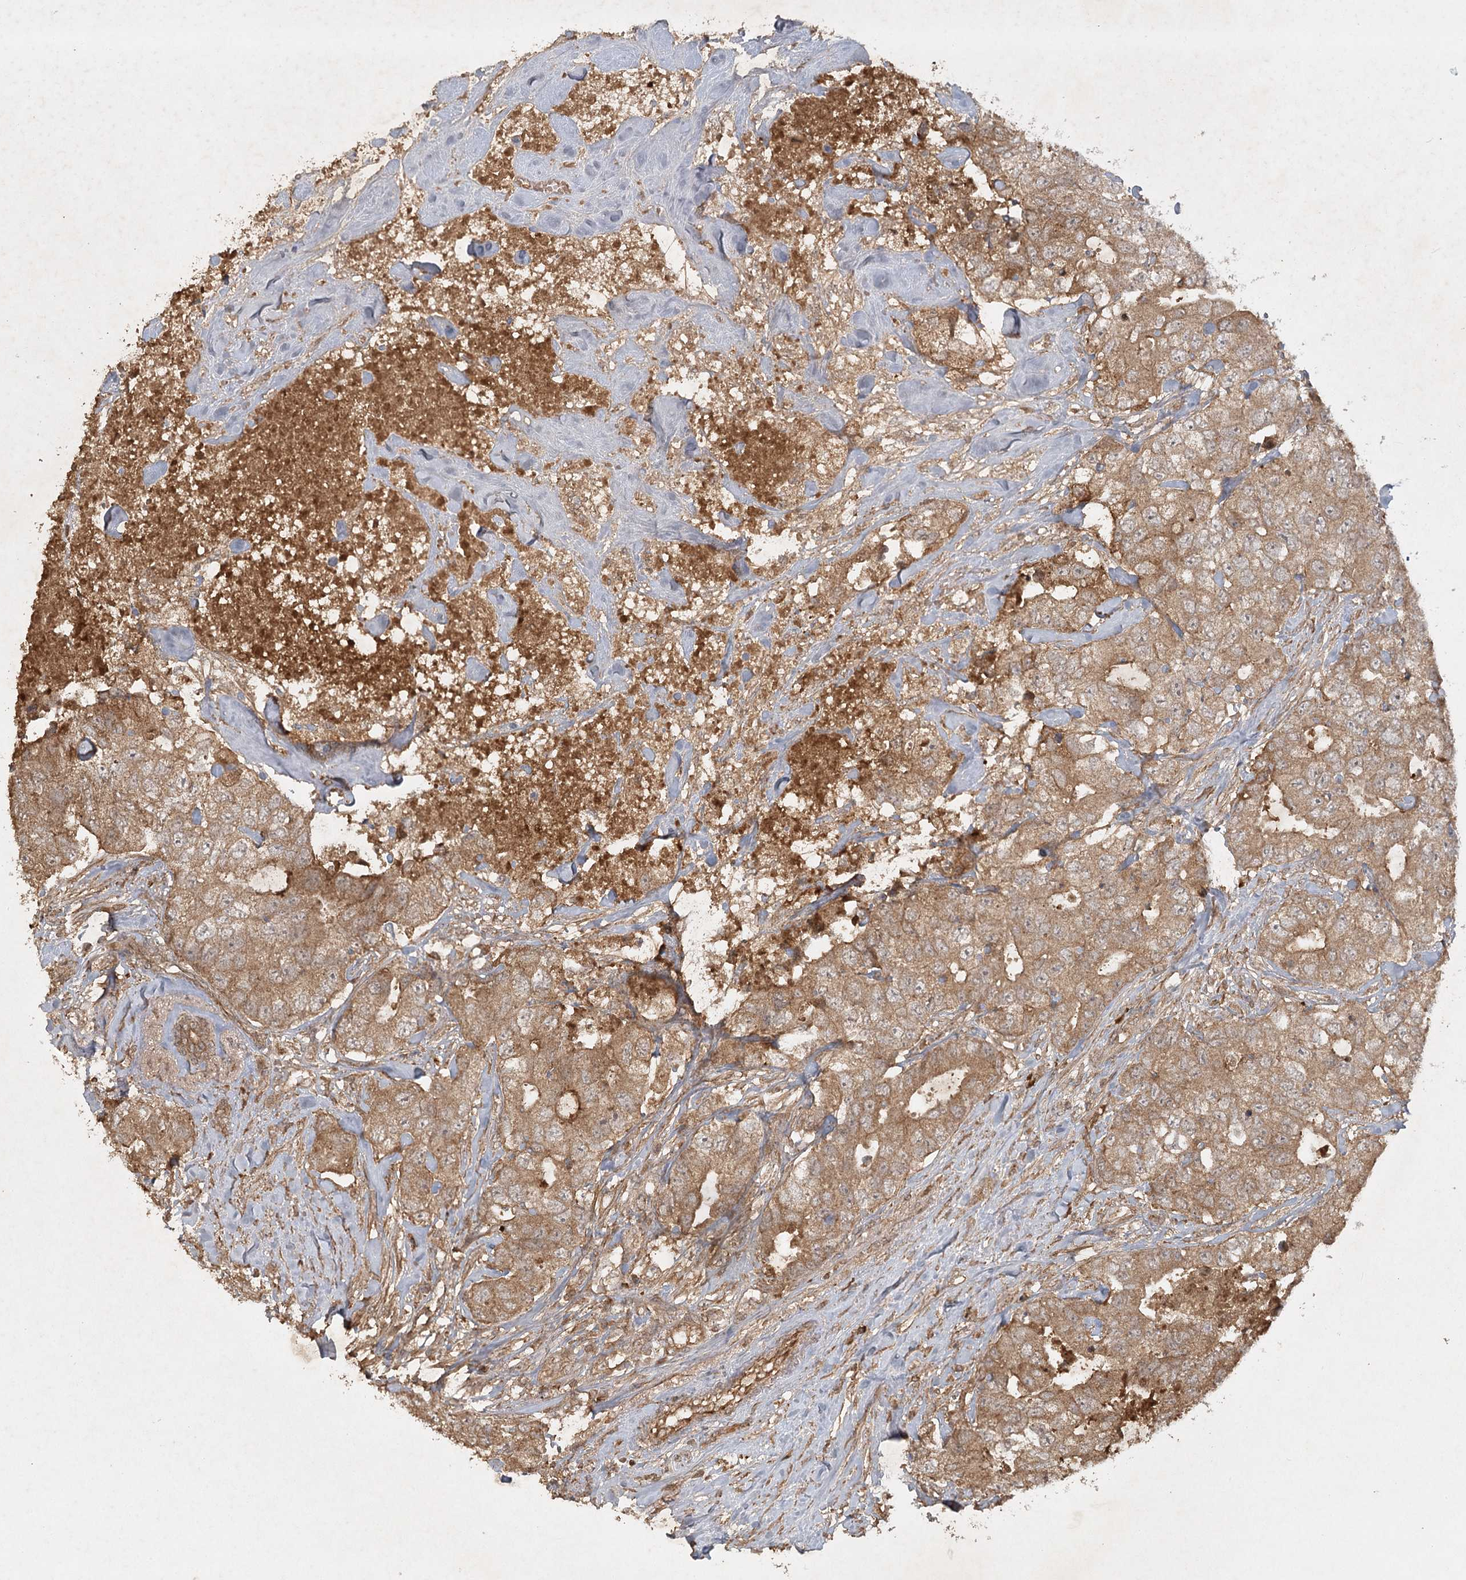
{"staining": {"intensity": "moderate", "quantity": ">75%", "location": "cytoplasmic/membranous"}, "tissue": "breast cancer", "cell_type": "Tumor cells", "image_type": "cancer", "snomed": [{"axis": "morphology", "description": "Duct carcinoma"}, {"axis": "topography", "description": "Breast"}], "caption": "This micrograph exhibits IHC staining of human breast cancer (invasive ductal carcinoma), with medium moderate cytoplasmic/membranous positivity in approximately >75% of tumor cells.", "gene": "ARL13A", "patient": {"sex": "female", "age": 62}}